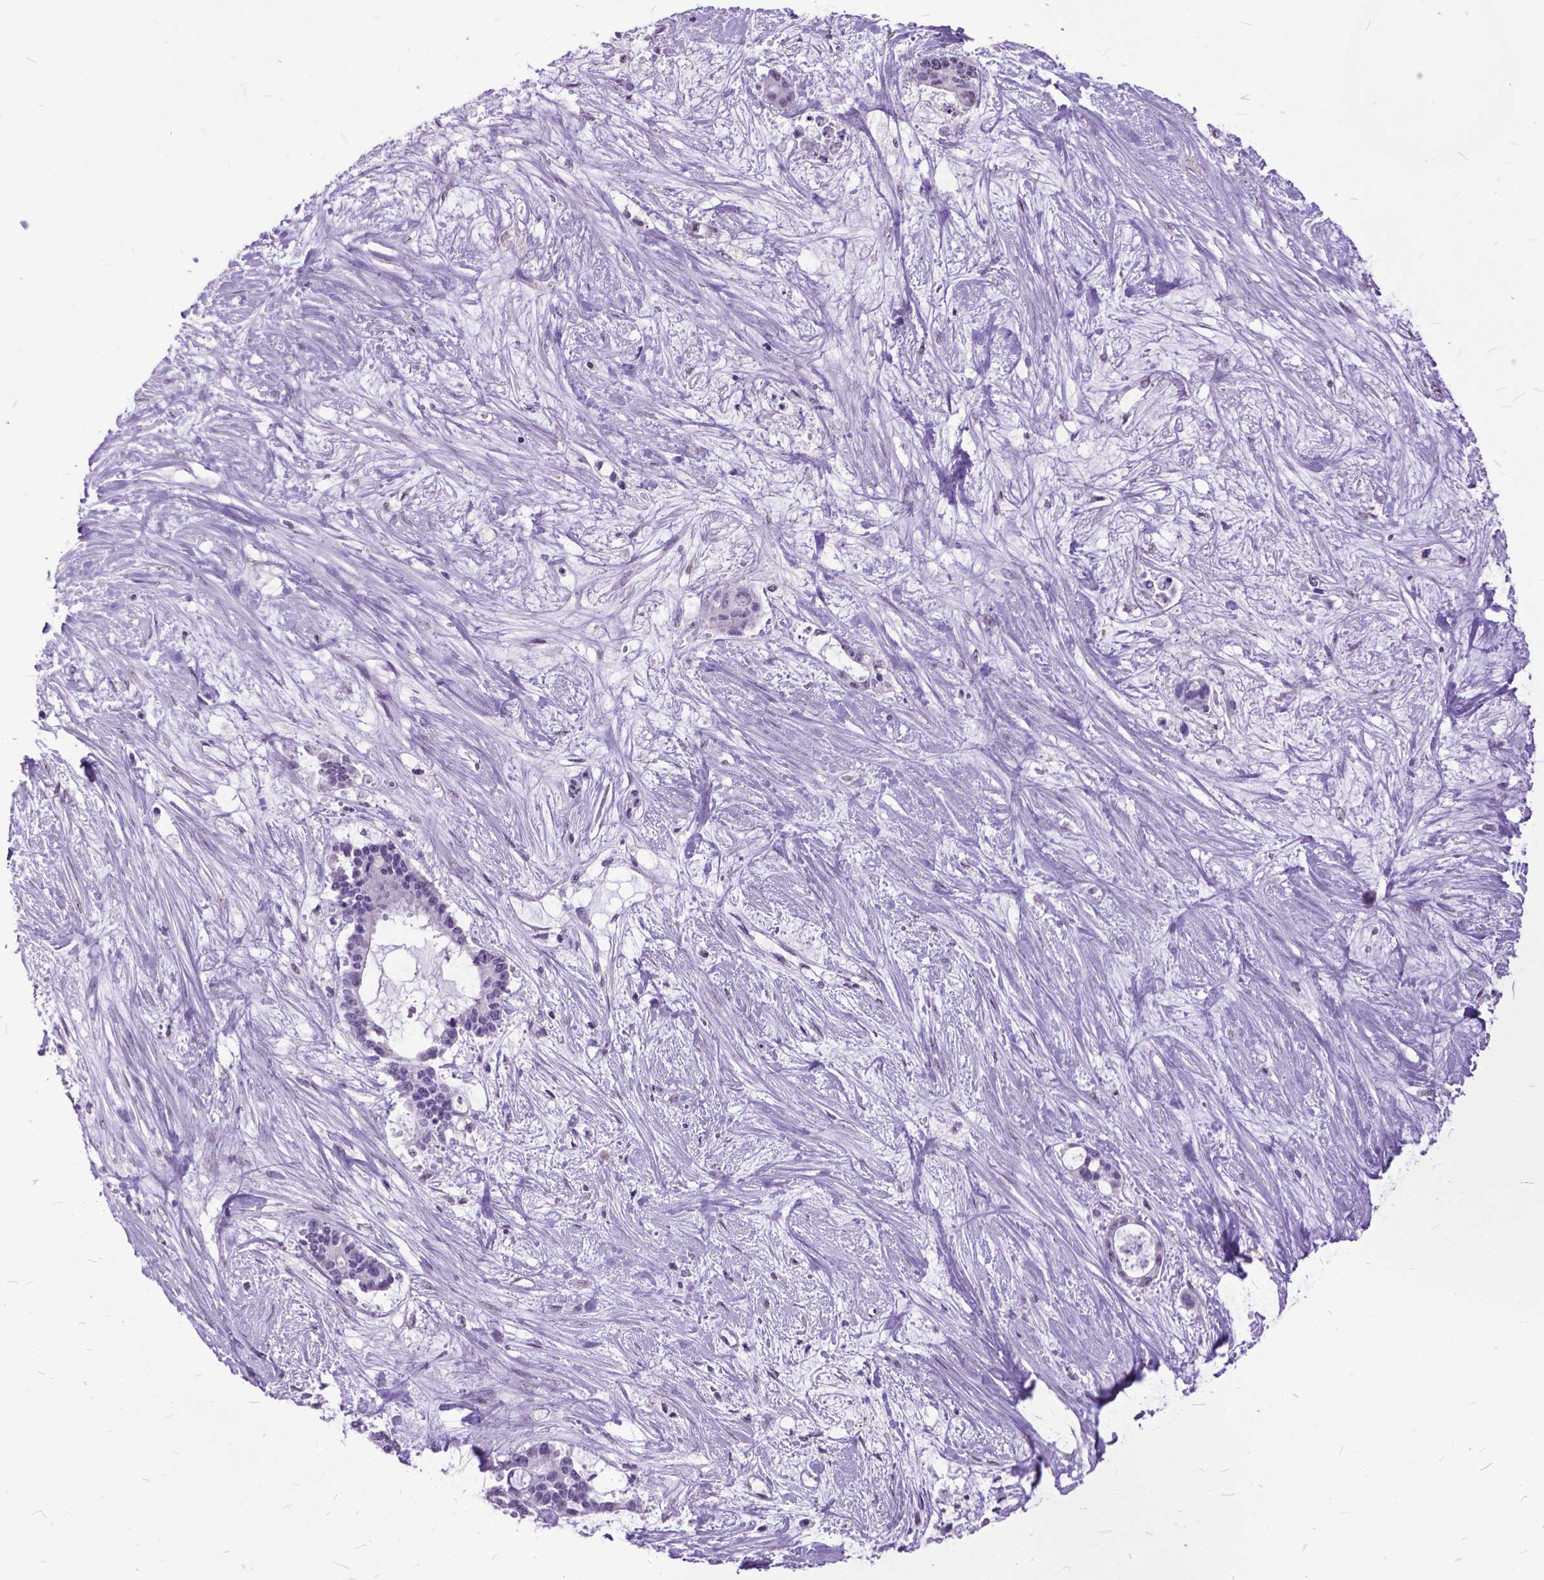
{"staining": {"intensity": "negative", "quantity": "none", "location": "none"}, "tissue": "liver cancer", "cell_type": "Tumor cells", "image_type": "cancer", "snomed": [{"axis": "morphology", "description": "Normal tissue, NOS"}, {"axis": "morphology", "description": "Cholangiocarcinoma"}, {"axis": "topography", "description": "Liver"}, {"axis": "topography", "description": "Peripheral nerve tissue"}], "caption": "DAB (3,3'-diaminobenzidine) immunohistochemical staining of human liver cancer (cholangiocarcinoma) shows no significant positivity in tumor cells.", "gene": "MARCHF10", "patient": {"sex": "female", "age": 73}}